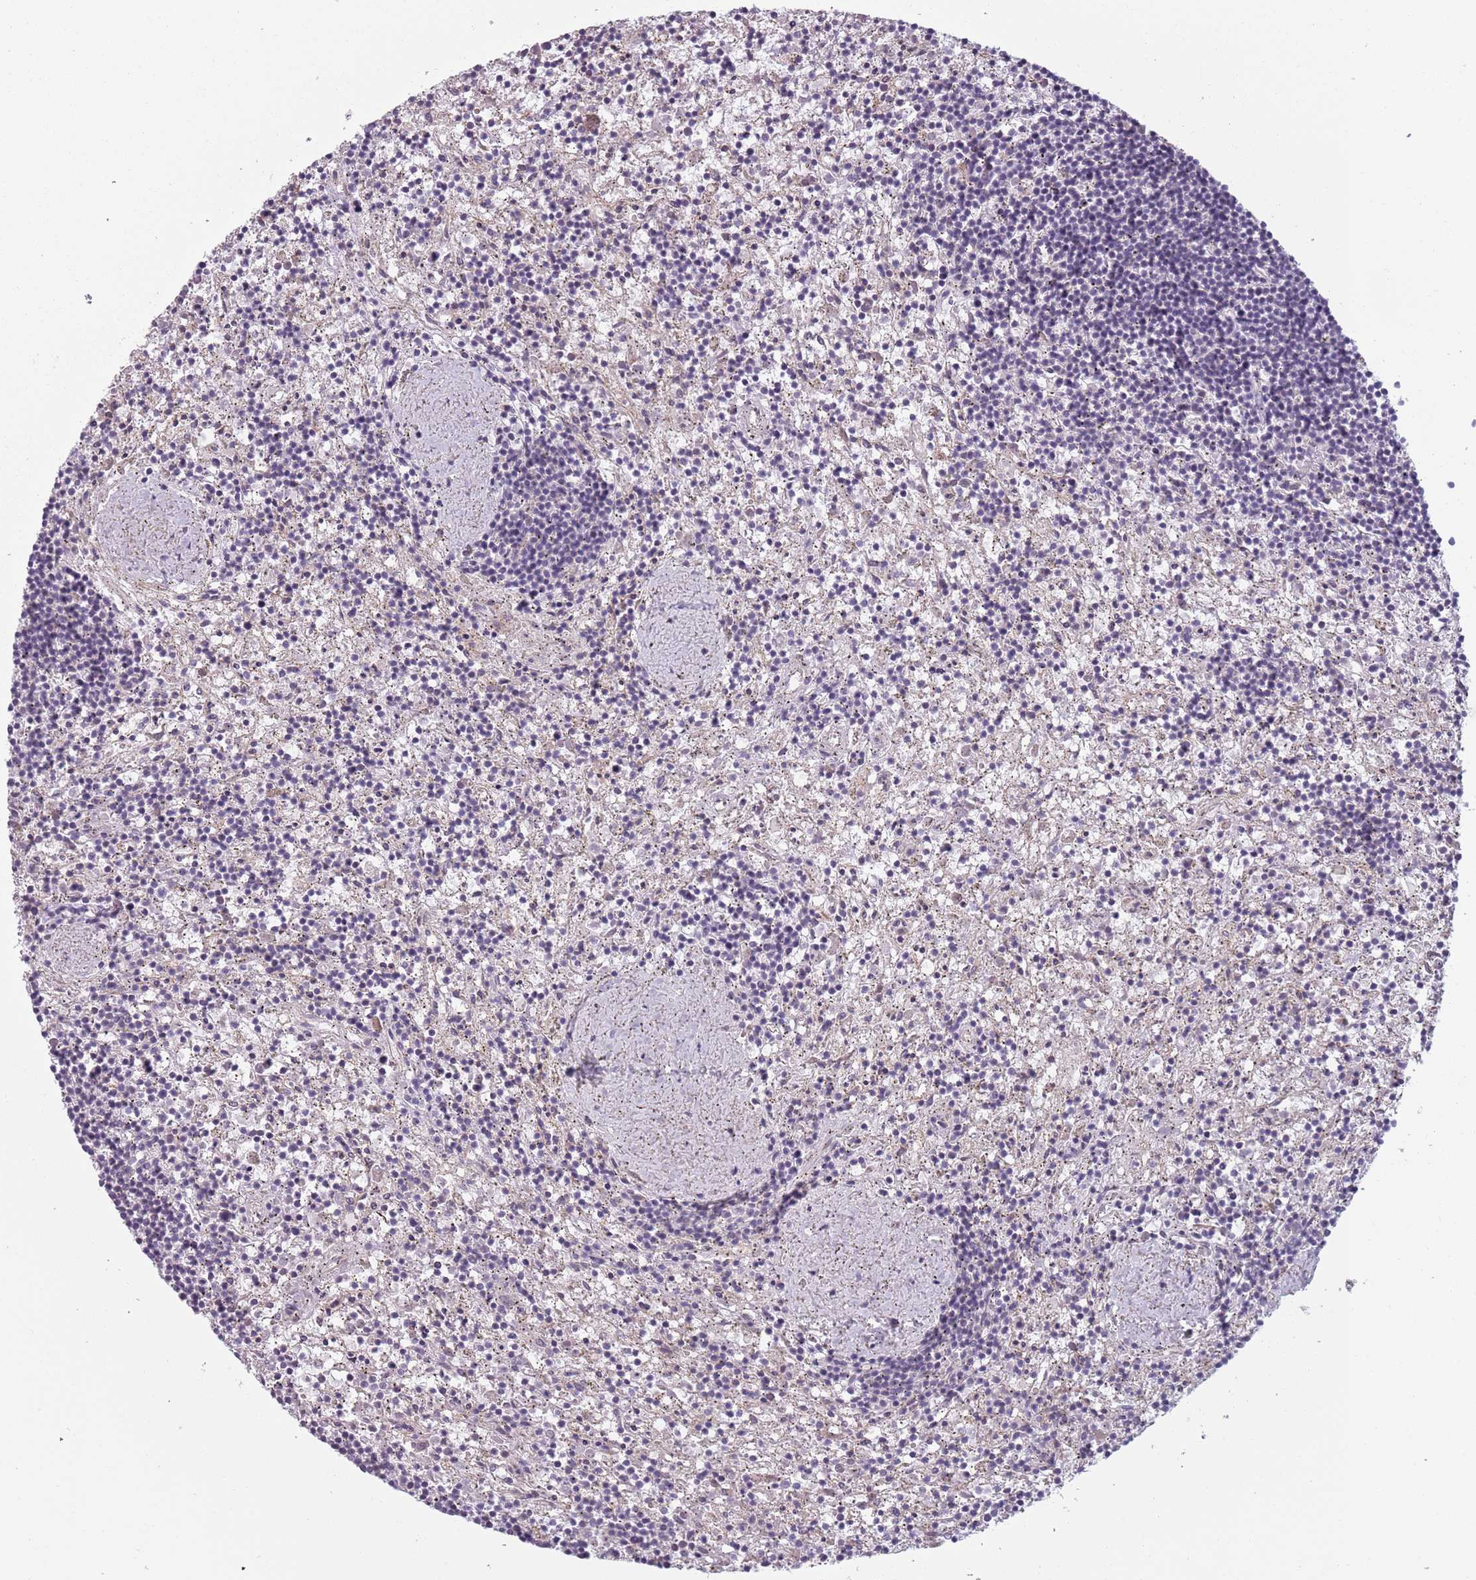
{"staining": {"intensity": "negative", "quantity": "none", "location": "none"}, "tissue": "lymphoma", "cell_type": "Tumor cells", "image_type": "cancer", "snomed": [{"axis": "morphology", "description": "Malignant lymphoma, non-Hodgkin's type, Low grade"}, {"axis": "topography", "description": "Spleen"}], "caption": "A high-resolution image shows IHC staining of lymphoma, which exhibits no significant expression in tumor cells. Nuclei are stained in blue.", "gene": "TLCD2", "patient": {"sex": "male", "age": 76}}